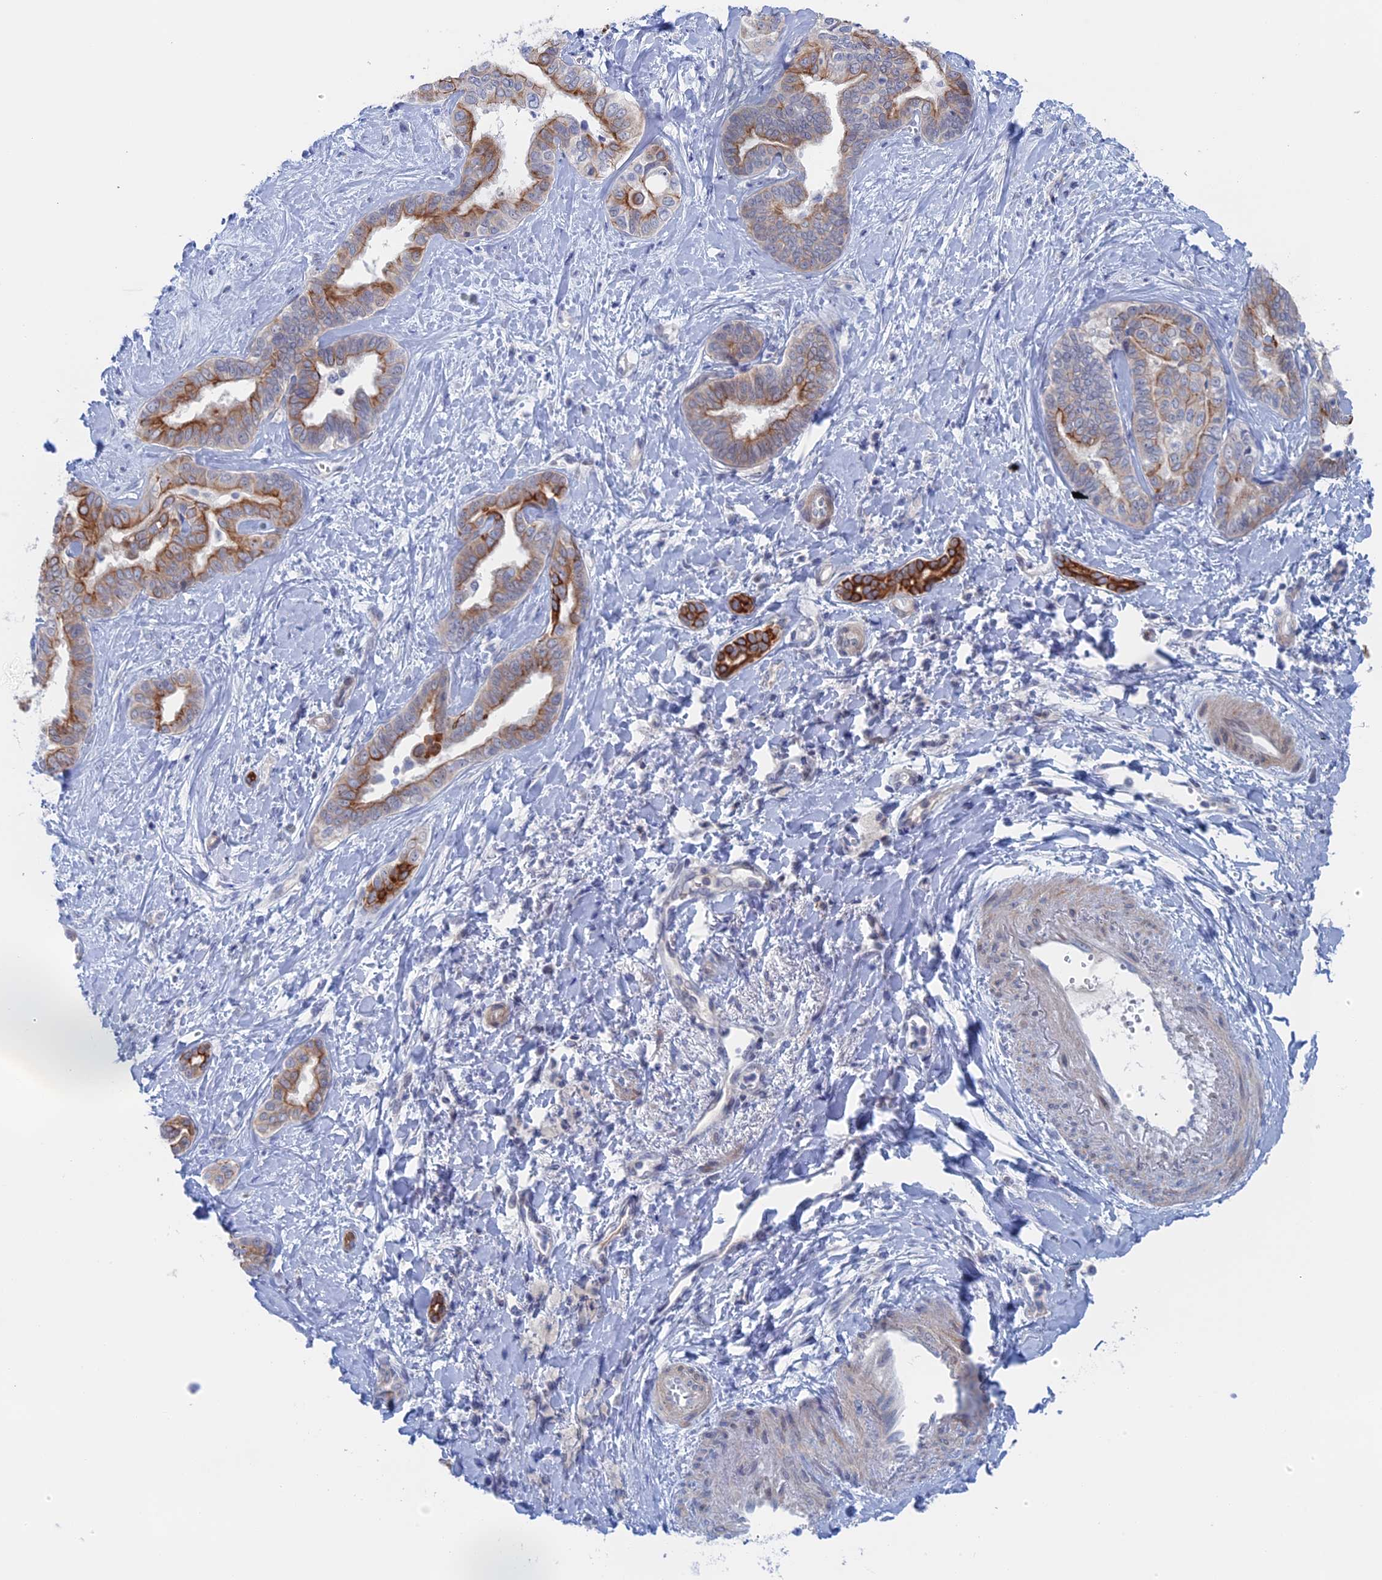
{"staining": {"intensity": "strong", "quantity": "25%-75%", "location": "cytoplasmic/membranous"}, "tissue": "liver cancer", "cell_type": "Tumor cells", "image_type": "cancer", "snomed": [{"axis": "morphology", "description": "Cholangiocarcinoma"}, {"axis": "topography", "description": "Liver"}], "caption": "The immunohistochemical stain labels strong cytoplasmic/membranous expression in tumor cells of cholangiocarcinoma (liver) tissue.", "gene": "IL7", "patient": {"sex": "female", "age": 77}}